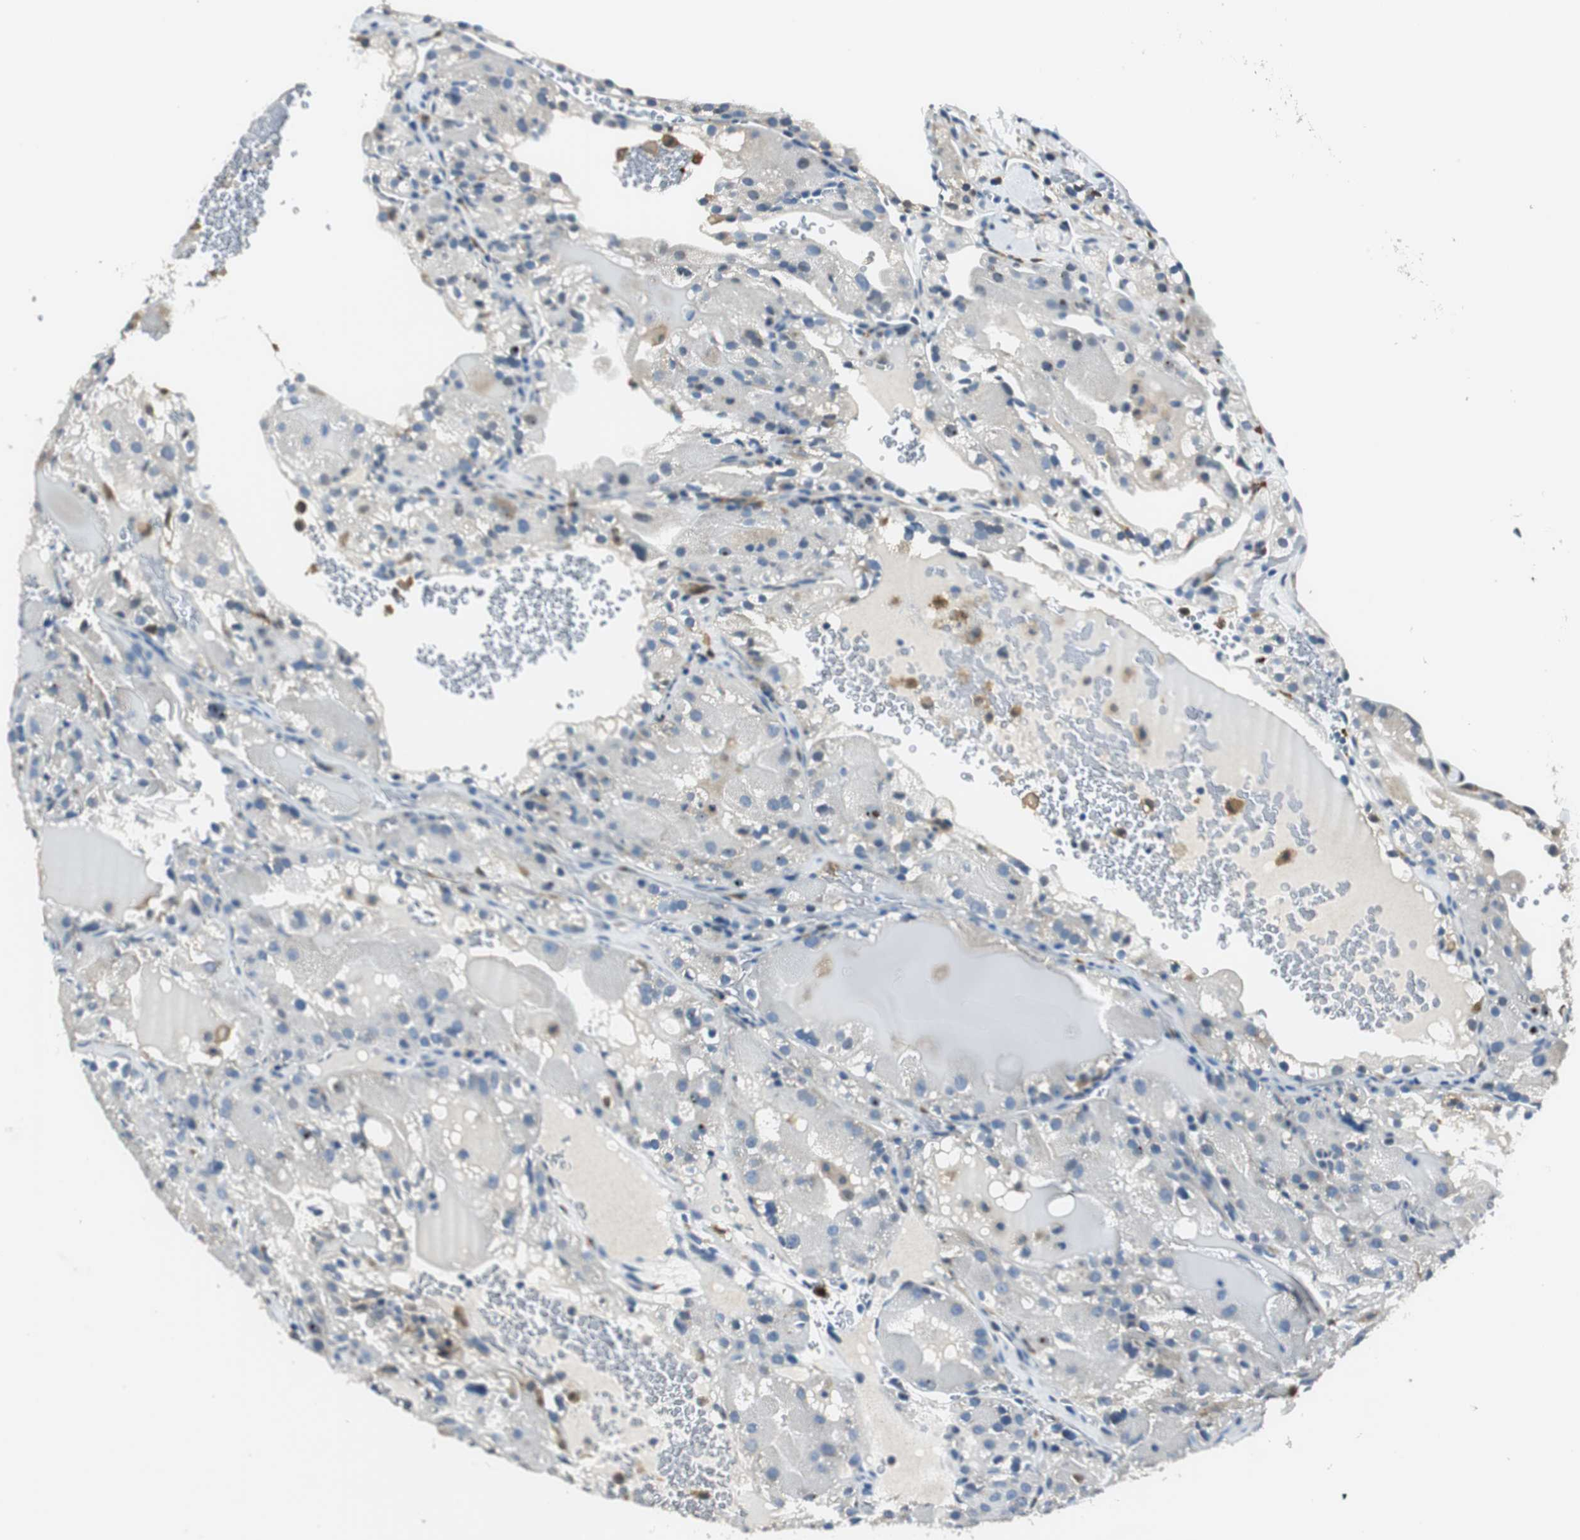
{"staining": {"intensity": "negative", "quantity": "none", "location": "none"}, "tissue": "renal cancer", "cell_type": "Tumor cells", "image_type": "cancer", "snomed": [{"axis": "morphology", "description": "Normal tissue, NOS"}, {"axis": "morphology", "description": "Adenocarcinoma, NOS"}, {"axis": "topography", "description": "Kidney"}], "caption": "Tumor cells are negative for protein expression in human renal cancer.", "gene": "ME1", "patient": {"sex": "male", "age": 61}}